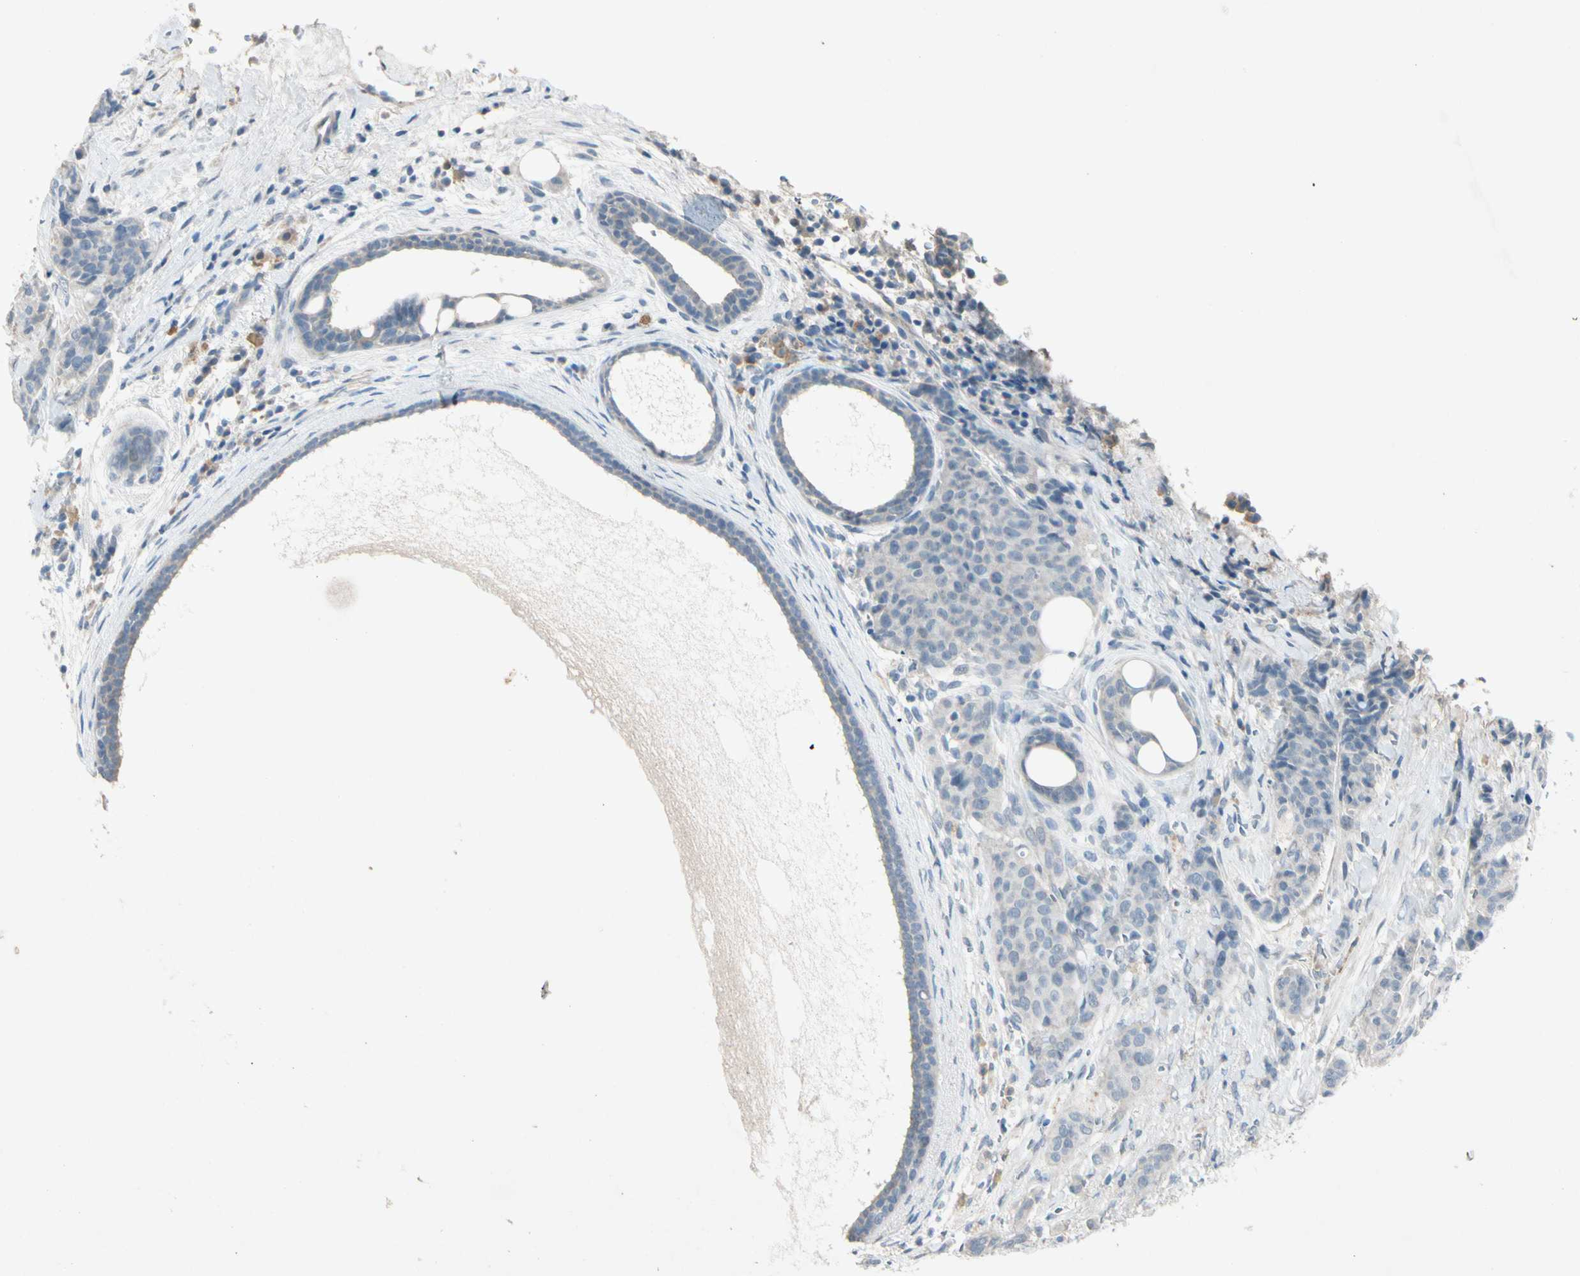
{"staining": {"intensity": "negative", "quantity": "none", "location": "none"}, "tissue": "breast cancer", "cell_type": "Tumor cells", "image_type": "cancer", "snomed": [{"axis": "morphology", "description": "Duct carcinoma"}, {"axis": "topography", "description": "Breast"}], "caption": "Immunohistochemistry (IHC) histopathology image of breast cancer (invasive ductal carcinoma) stained for a protein (brown), which shows no expression in tumor cells.", "gene": "SERPIND1", "patient": {"sex": "female", "age": 40}}